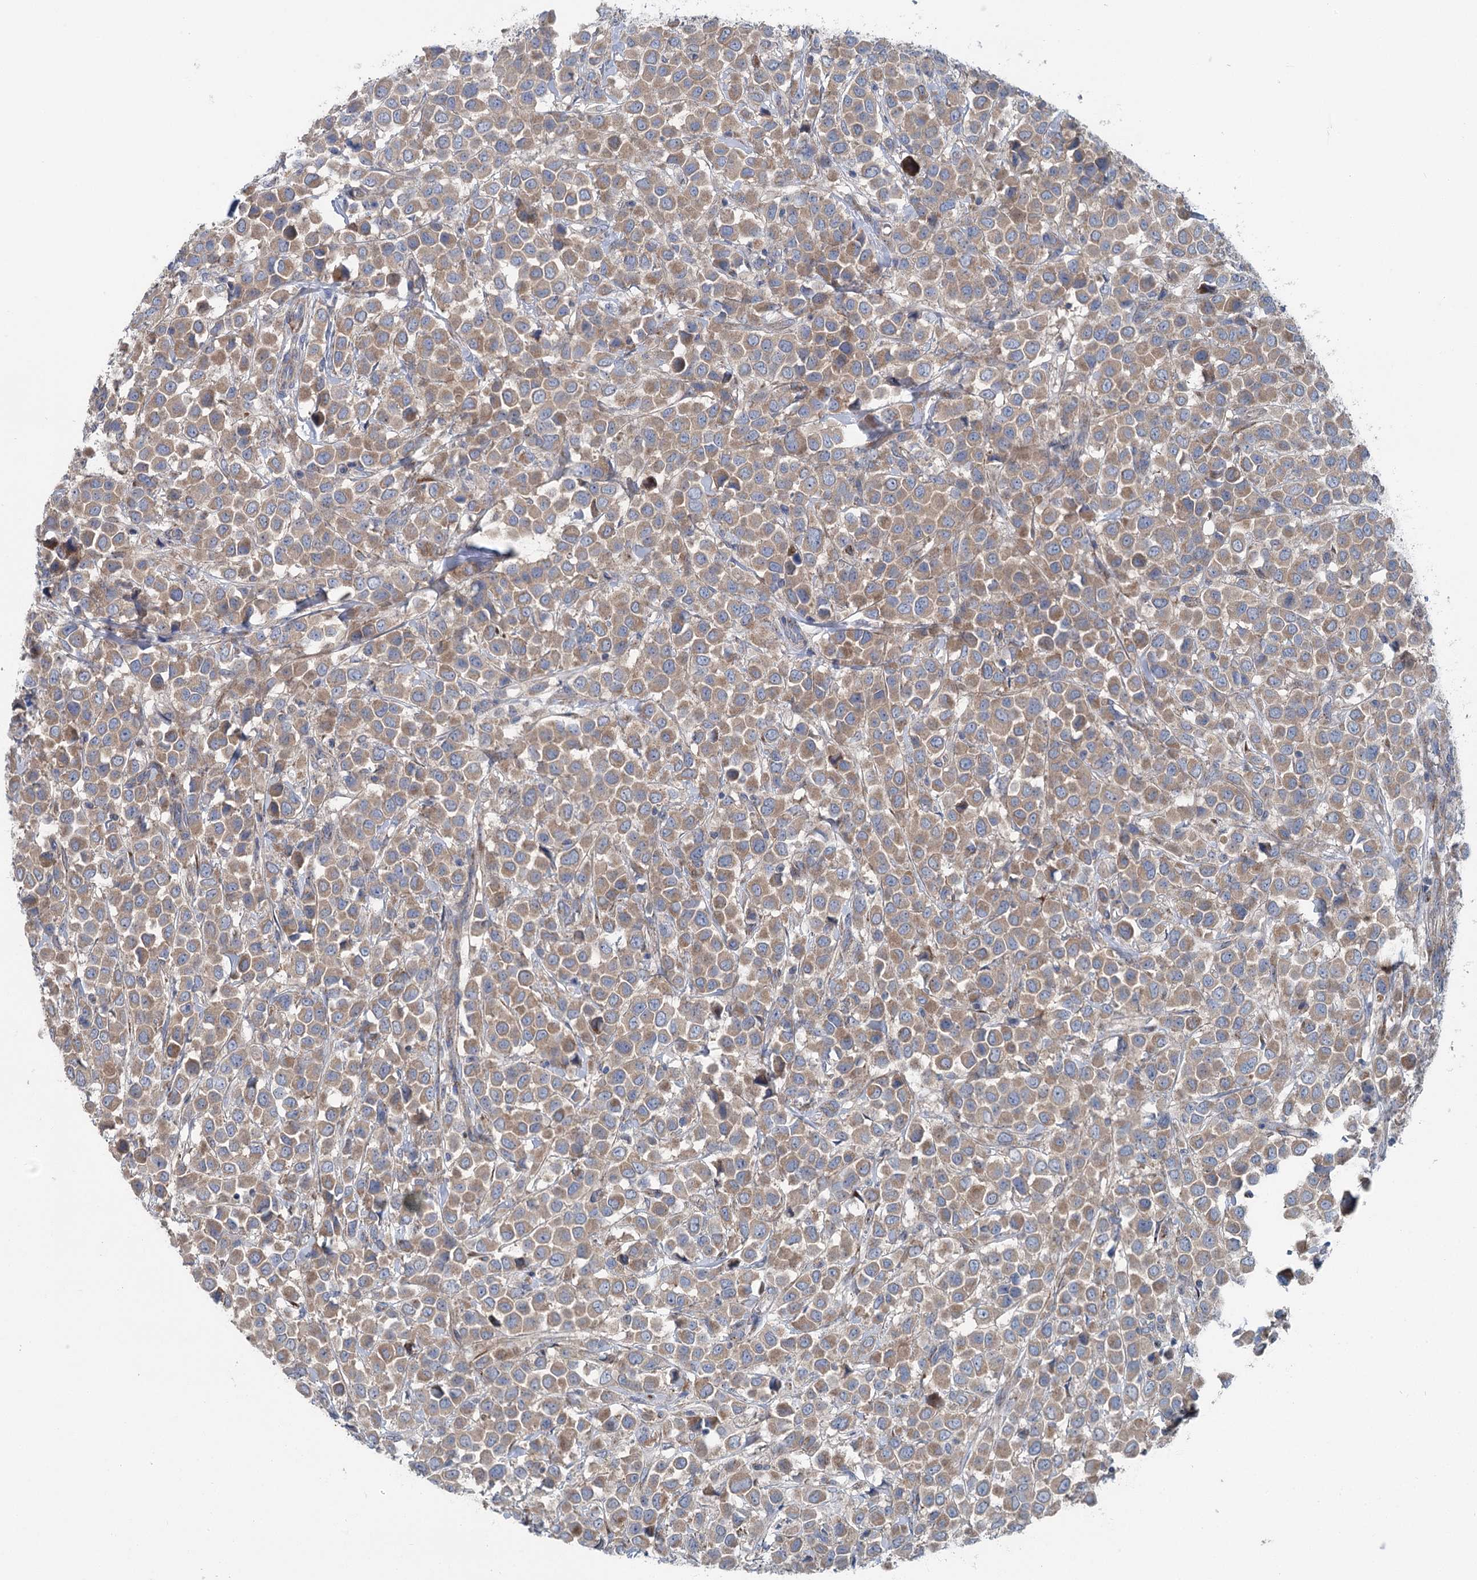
{"staining": {"intensity": "moderate", "quantity": ">75%", "location": "cytoplasmic/membranous"}, "tissue": "breast cancer", "cell_type": "Tumor cells", "image_type": "cancer", "snomed": [{"axis": "morphology", "description": "Duct carcinoma"}, {"axis": "topography", "description": "Breast"}], "caption": "Protein expression by immunohistochemistry (IHC) demonstrates moderate cytoplasmic/membranous expression in approximately >75% of tumor cells in invasive ductal carcinoma (breast). Using DAB (3,3'-diaminobenzidine) (brown) and hematoxylin (blue) stains, captured at high magnification using brightfield microscopy.", "gene": "MARK2", "patient": {"sex": "female", "age": 61}}